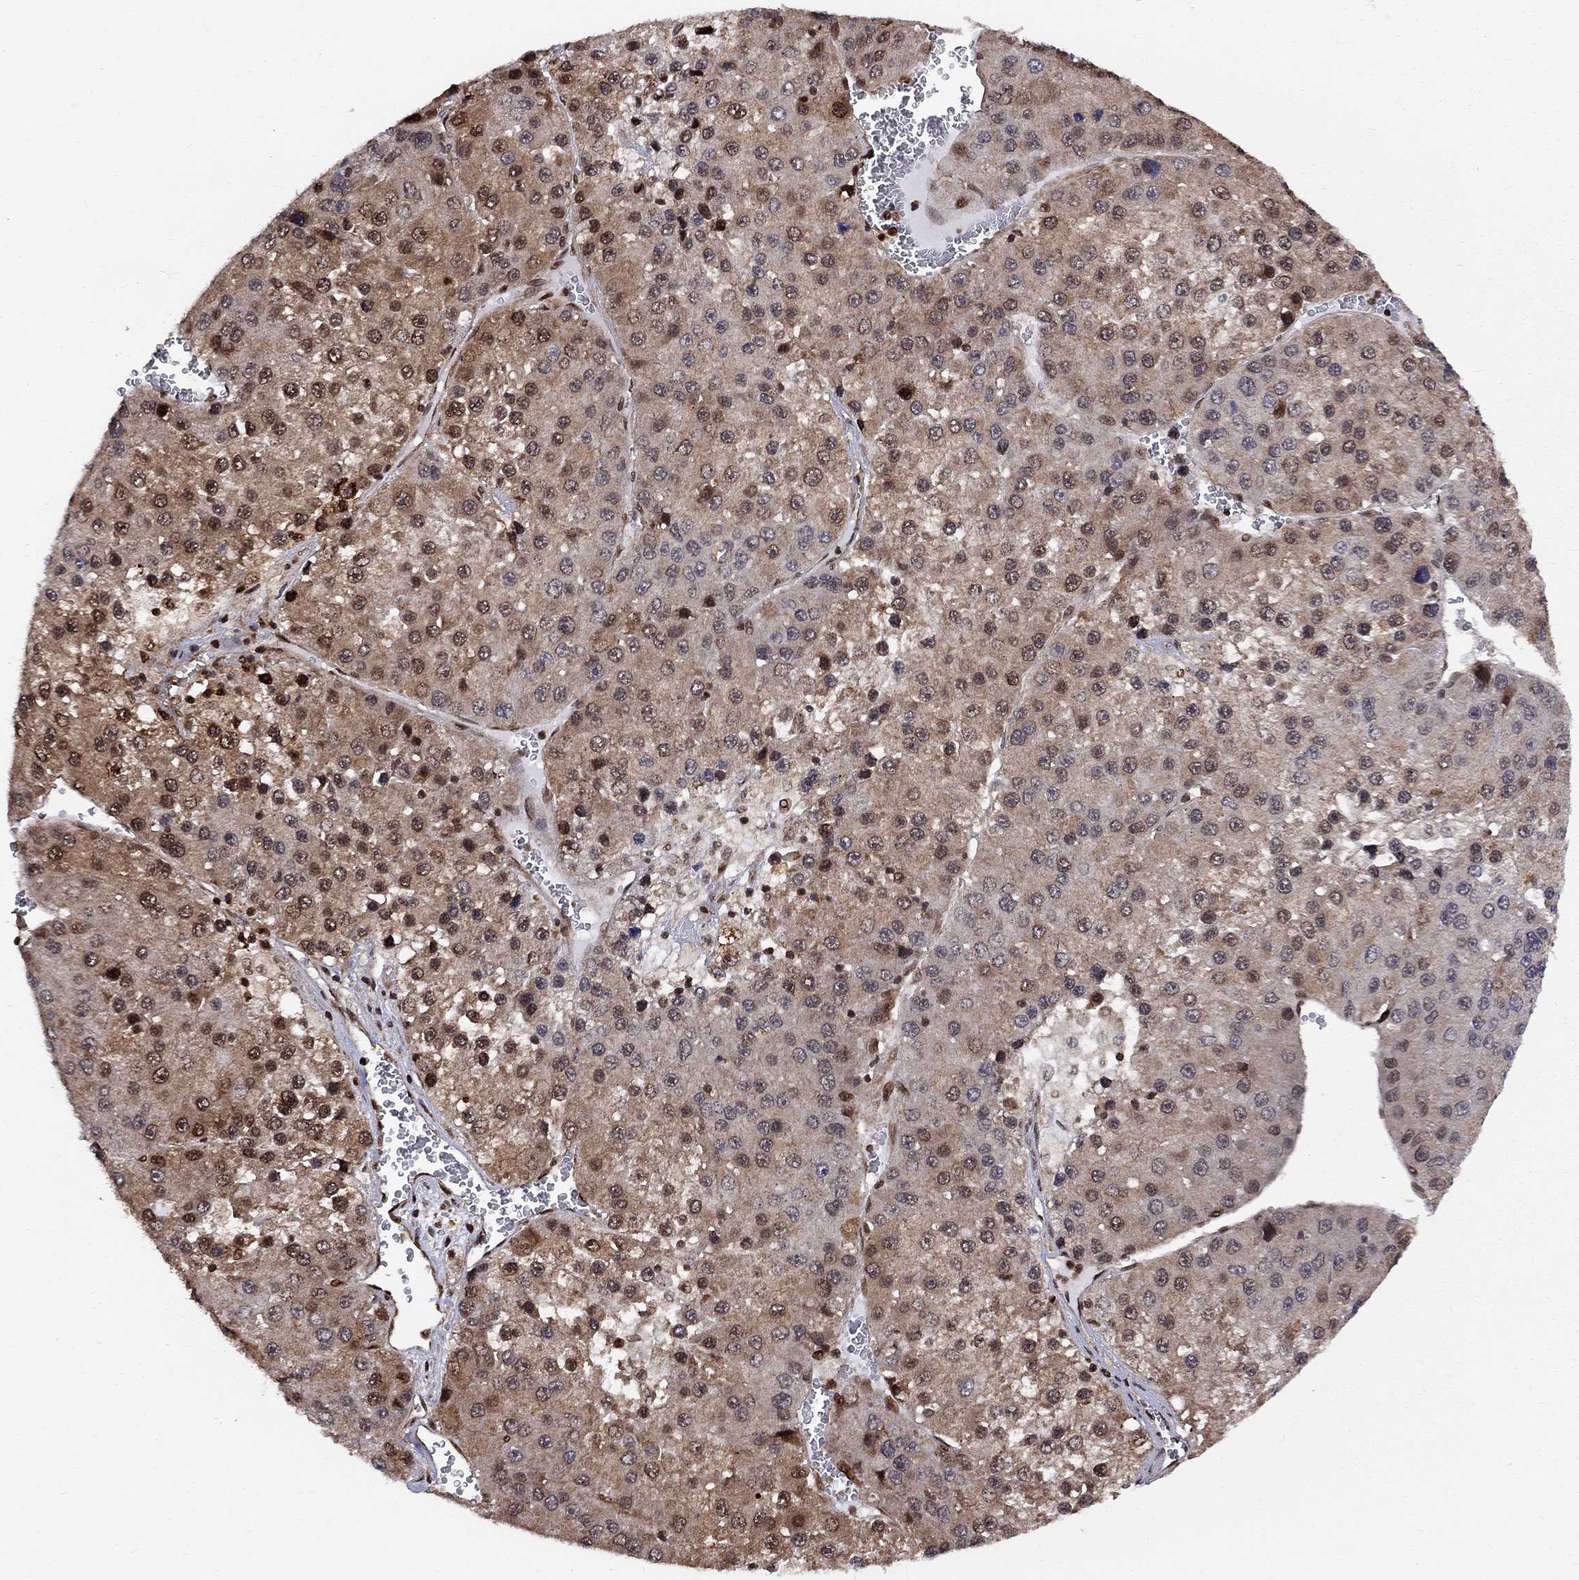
{"staining": {"intensity": "moderate", "quantity": "25%-75%", "location": "cytoplasmic/membranous,nuclear"}, "tissue": "liver cancer", "cell_type": "Tumor cells", "image_type": "cancer", "snomed": [{"axis": "morphology", "description": "Carcinoma, Hepatocellular, NOS"}, {"axis": "topography", "description": "Liver"}], "caption": "Human liver hepatocellular carcinoma stained with a protein marker shows moderate staining in tumor cells.", "gene": "ELOB", "patient": {"sex": "female", "age": 73}}